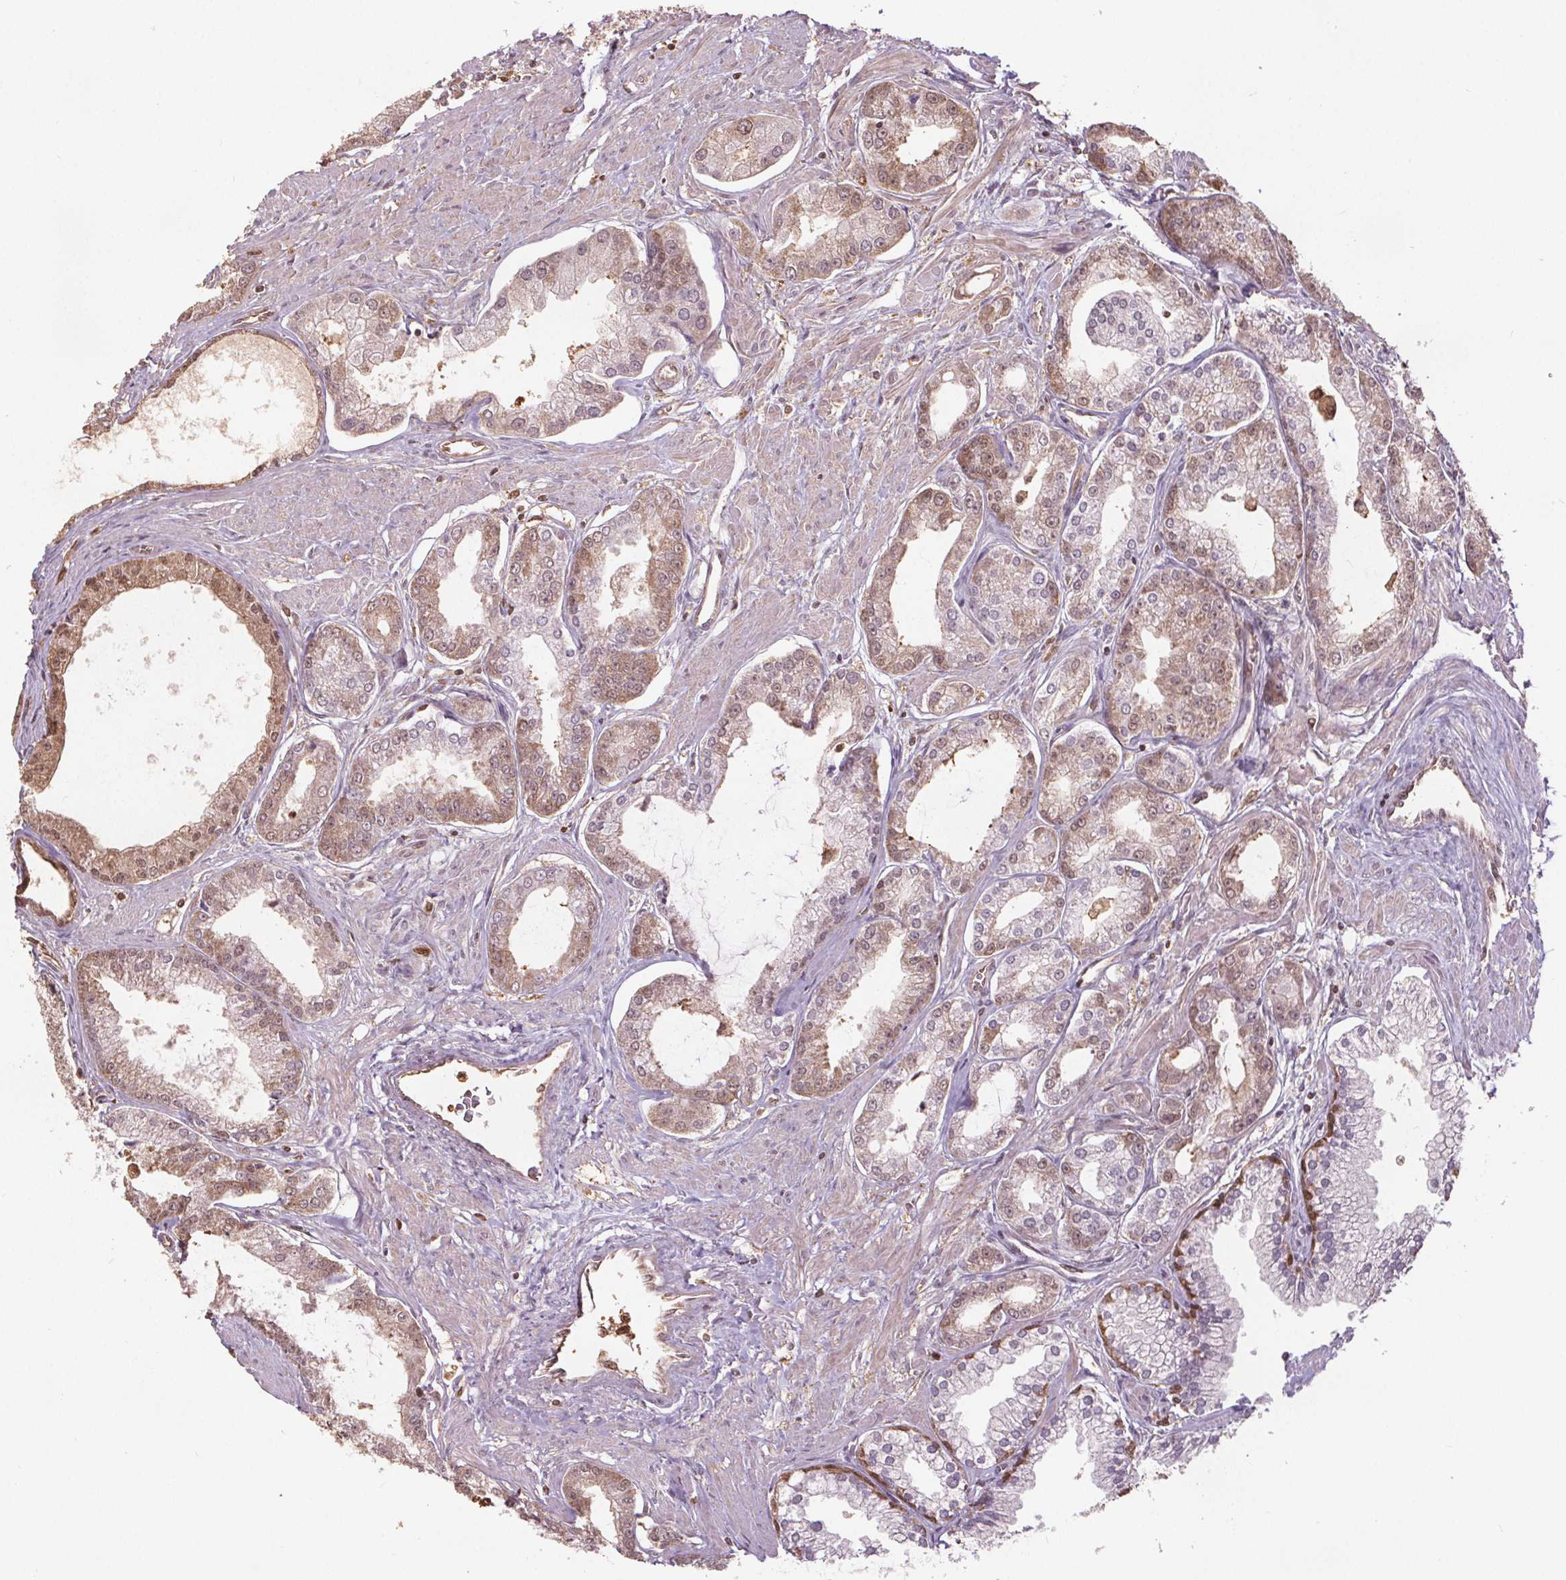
{"staining": {"intensity": "moderate", "quantity": ">75%", "location": "cytoplasmic/membranous,nuclear"}, "tissue": "prostate cancer", "cell_type": "Tumor cells", "image_type": "cancer", "snomed": [{"axis": "morphology", "description": "Adenocarcinoma, NOS"}, {"axis": "topography", "description": "Prostate"}], "caption": "Immunohistochemical staining of prostate cancer (adenocarcinoma) exhibits moderate cytoplasmic/membranous and nuclear protein positivity in about >75% of tumor cells. The staining was performed using DAB to visualize the protein expression in brown, while the nuclei were stained in blue with hematoxylin (Magnification: 20x).", "gene": "ENO1", "patient": {"sex": "male", "age": 71}}